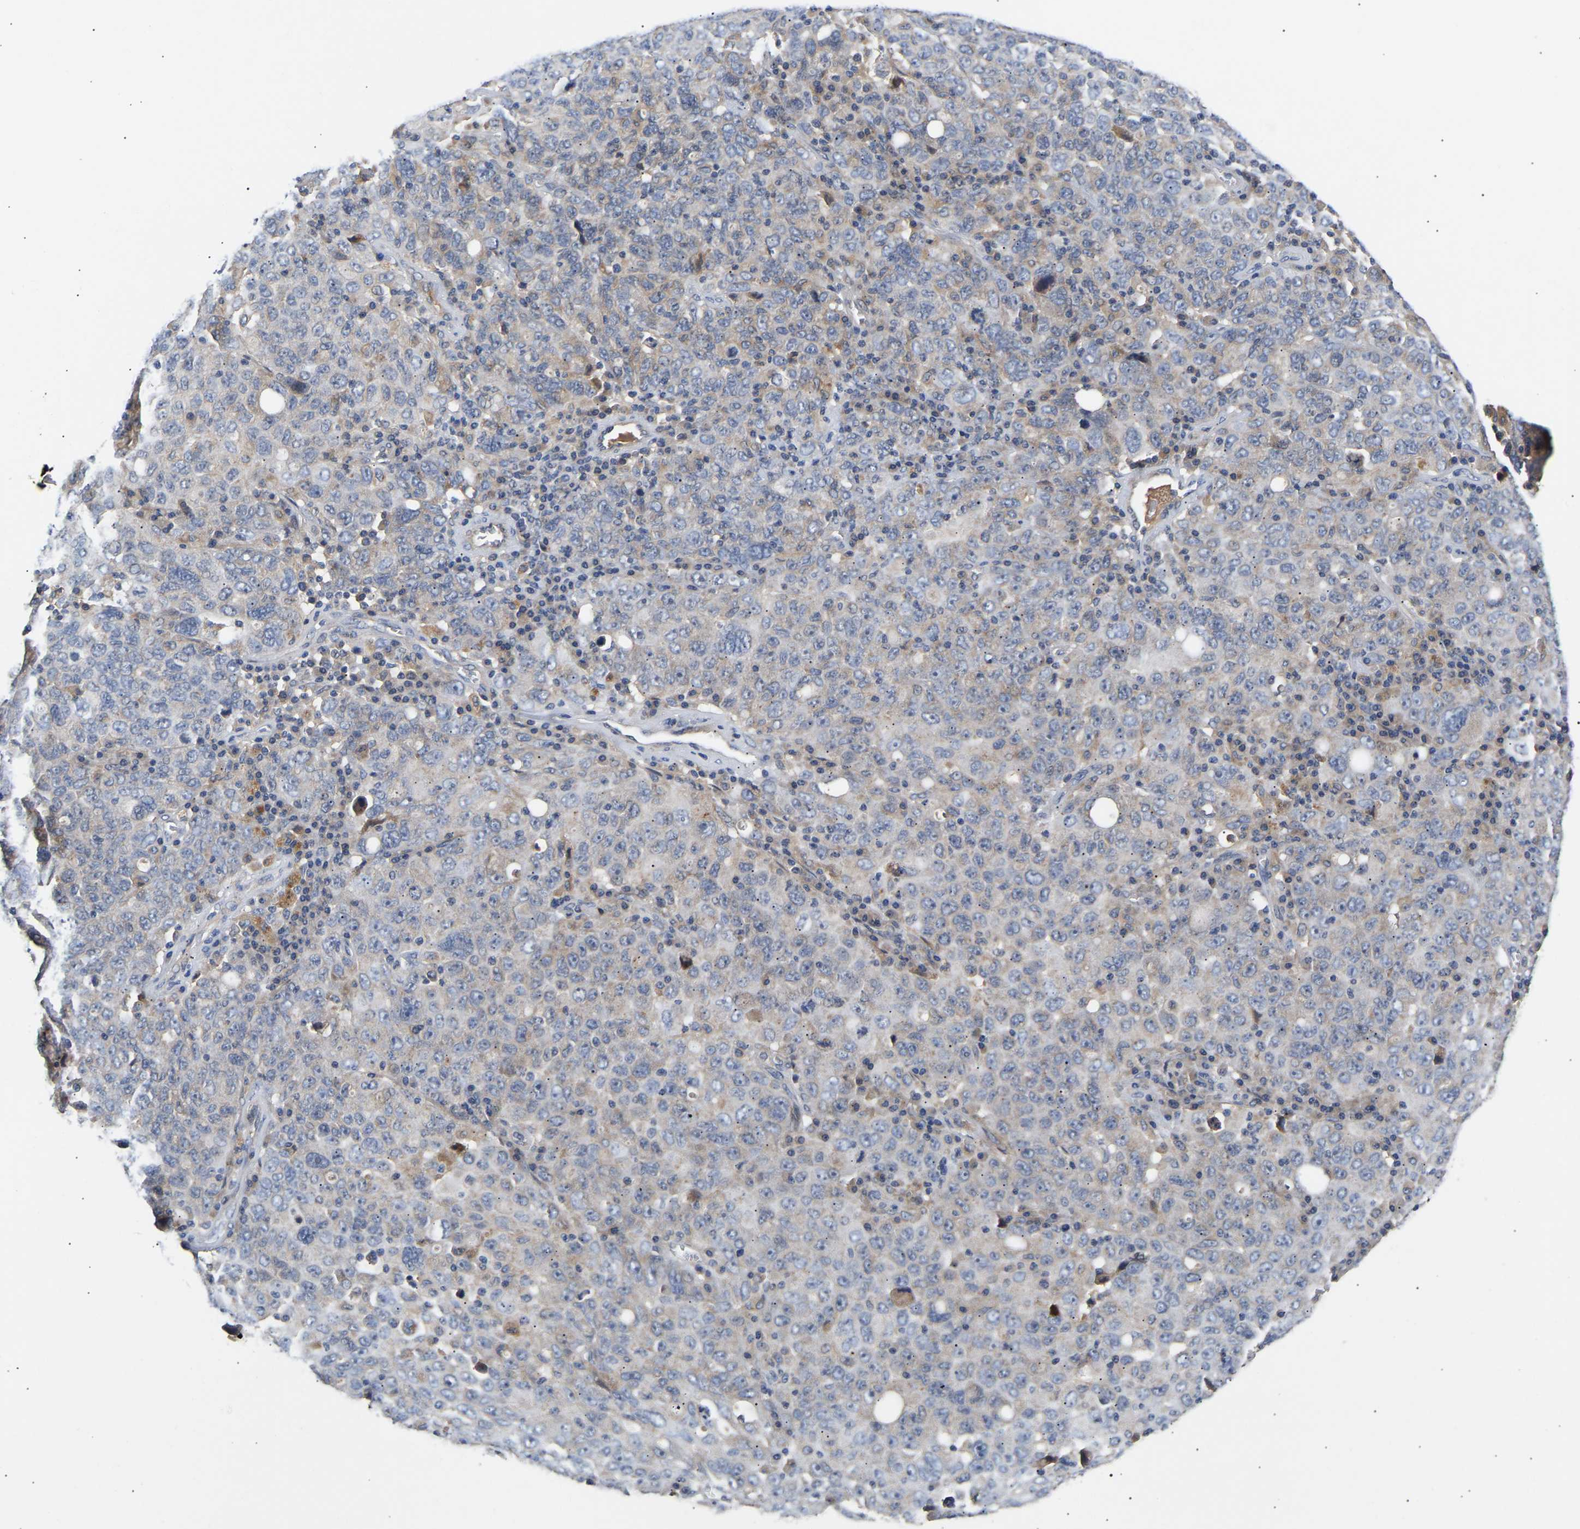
{"staining": {"intensity": "negative", "quantity": "none", "location": "none"}, "tissue": "ovarian cancer", "cell_type": "Tumor cells", "image_type": "cancer", "snomed": [{"axis": "morphology", "description": "Carcinoma, endometroid"}, {"axis": "topography", "description": "Ovary"}], "caption": "Immunohistochemical staining of human ovarian endometroid carcinoma demonstrates no significant expression in tumor cells.", "gene": "KASH5", "patient": {"sex": "female", "age": 62}}